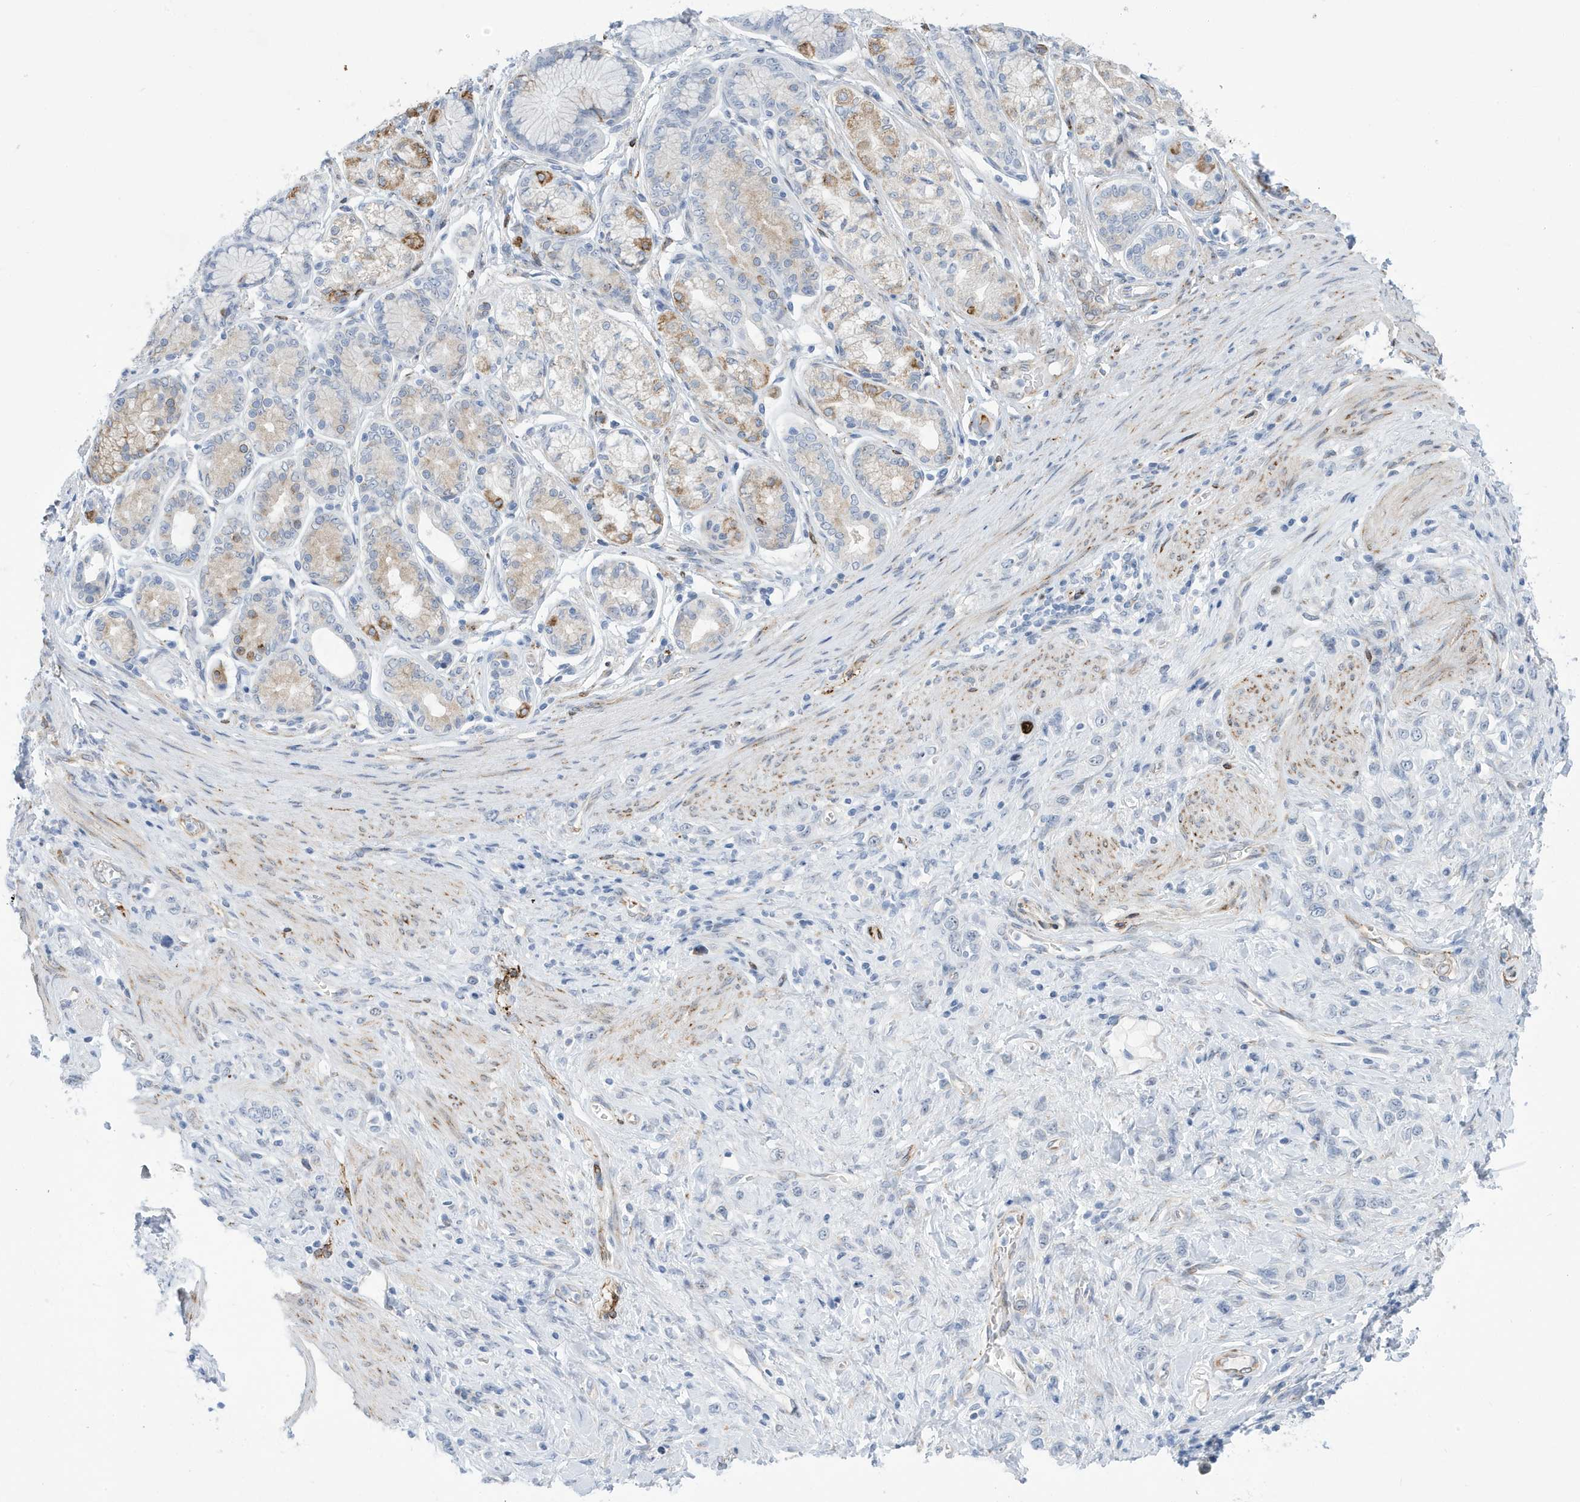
{"staining": {"intensity": "negative", "quantity": "none", "location": "none"}, "tissue": "stomach cancer", "cell_type": "Tumor cells", "image_type": "cancer", "snomed": [{"axis": "morphology", "description": "Normal tissue, NOS"}, {"axis": "morphology", "description": "Adenocarcinoma, NOS"}, {"axis": "topography", "description": "Stomach, upper"}, {"axis": "topography", "description": "Stomach"}], "caption": "There is no significant staining in tumor cells of stomach cancer (adenocarcinoma).", "gene": "SEMA3F", "patient": {"sex": "female", "age": 65}}